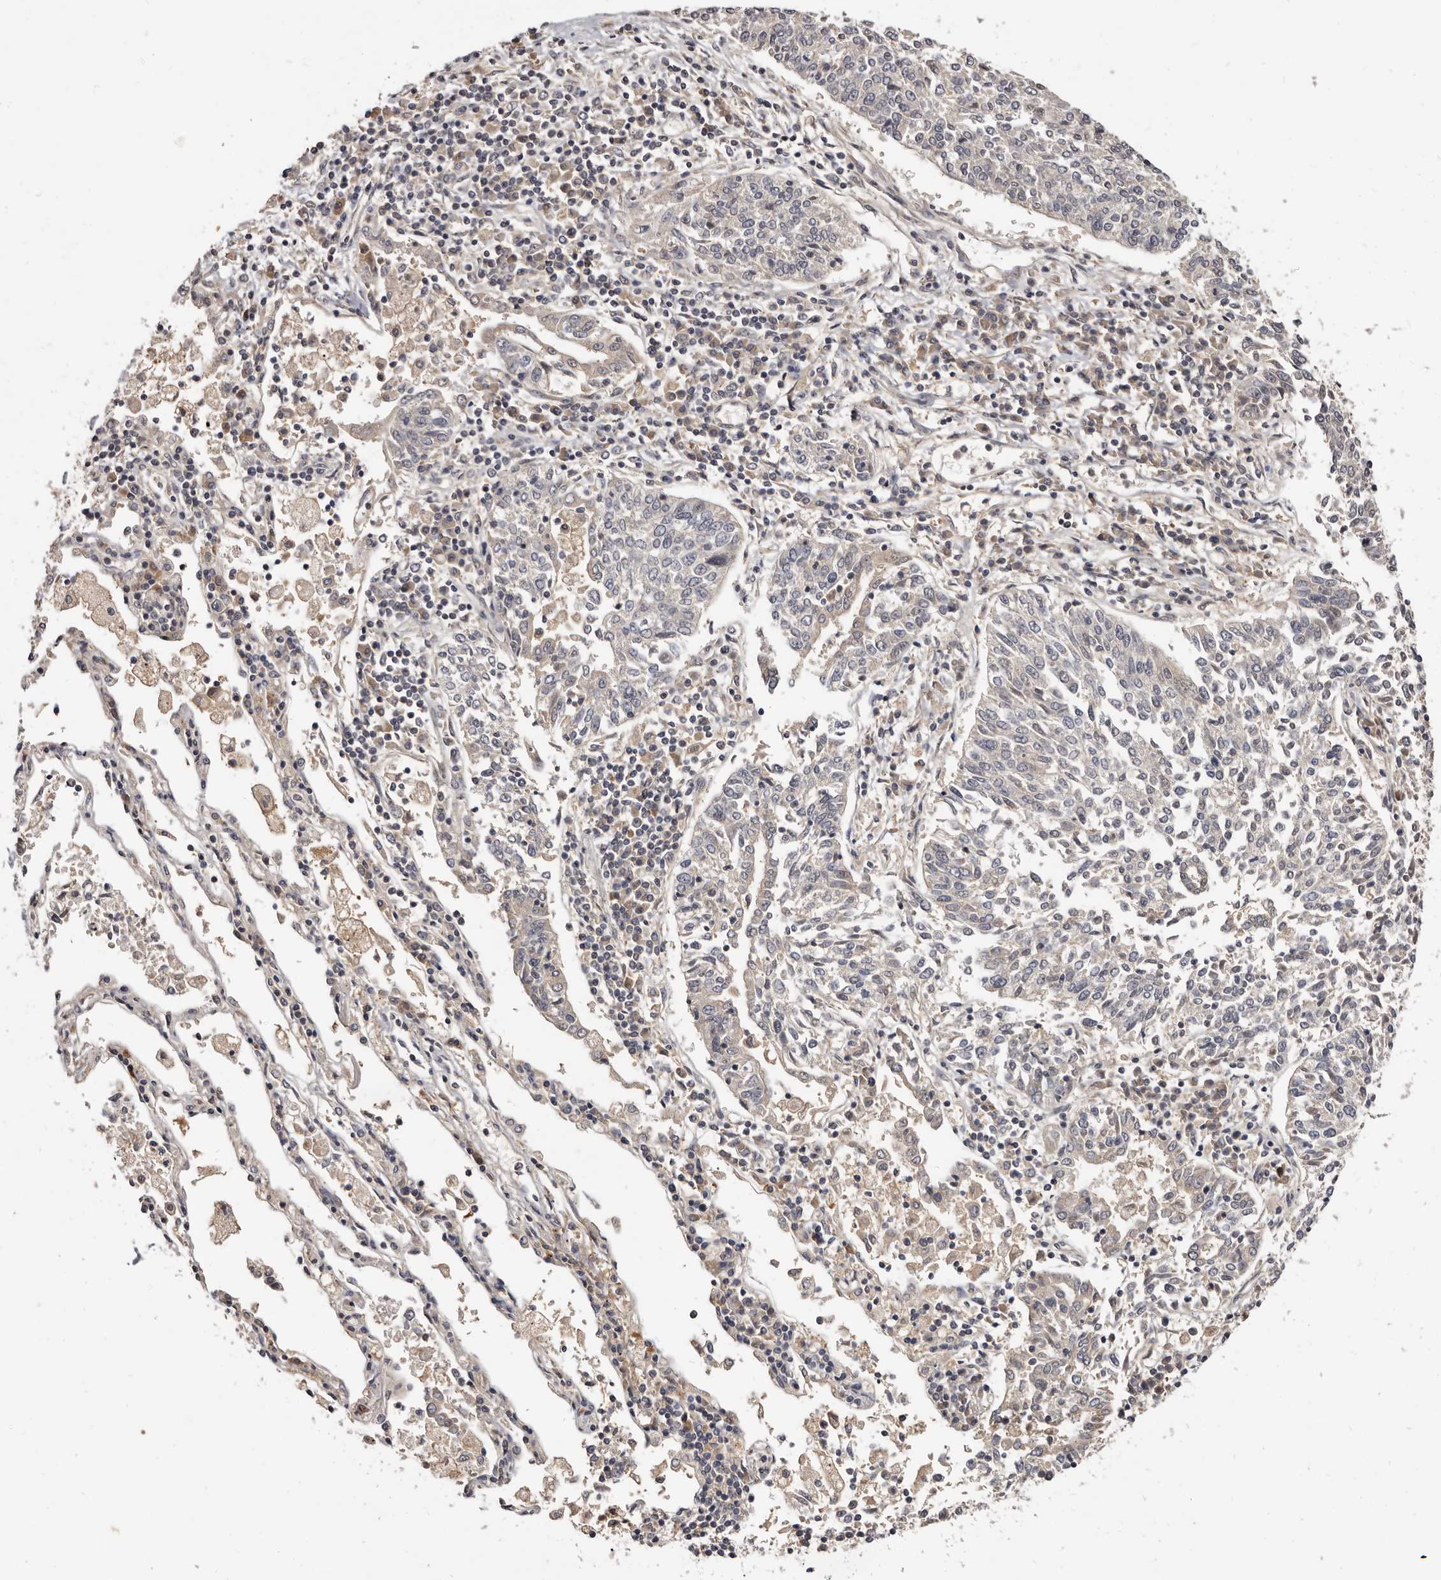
{"staining": {"intensity": "negative", "quantity": "none", "location": "none"}, "tissue": "lung cancer", "cell_type": "Tumor cells", "image_type": "cancer", "snomed": [{"axis": "morphology", "description": "Normal tissue, NOS"}, {"axis": "morphology", "description": "Squamous cell carcinoma, NOS"}, {"axis": "topography", "description": "Cartilage tissue"}, {"axis": "topography", "description": "Lung"}, {"axis": "topography", "description": "Peripheral nerve tissue"}], "caption": "DAB (3,3'-diaminobenzidine) immunohistochemical staining of lung squamous cell carcinoma shows no significant staining in tumor cells.", "gene": "INAVA", "patient": {"sex": "female", "age": 49}}